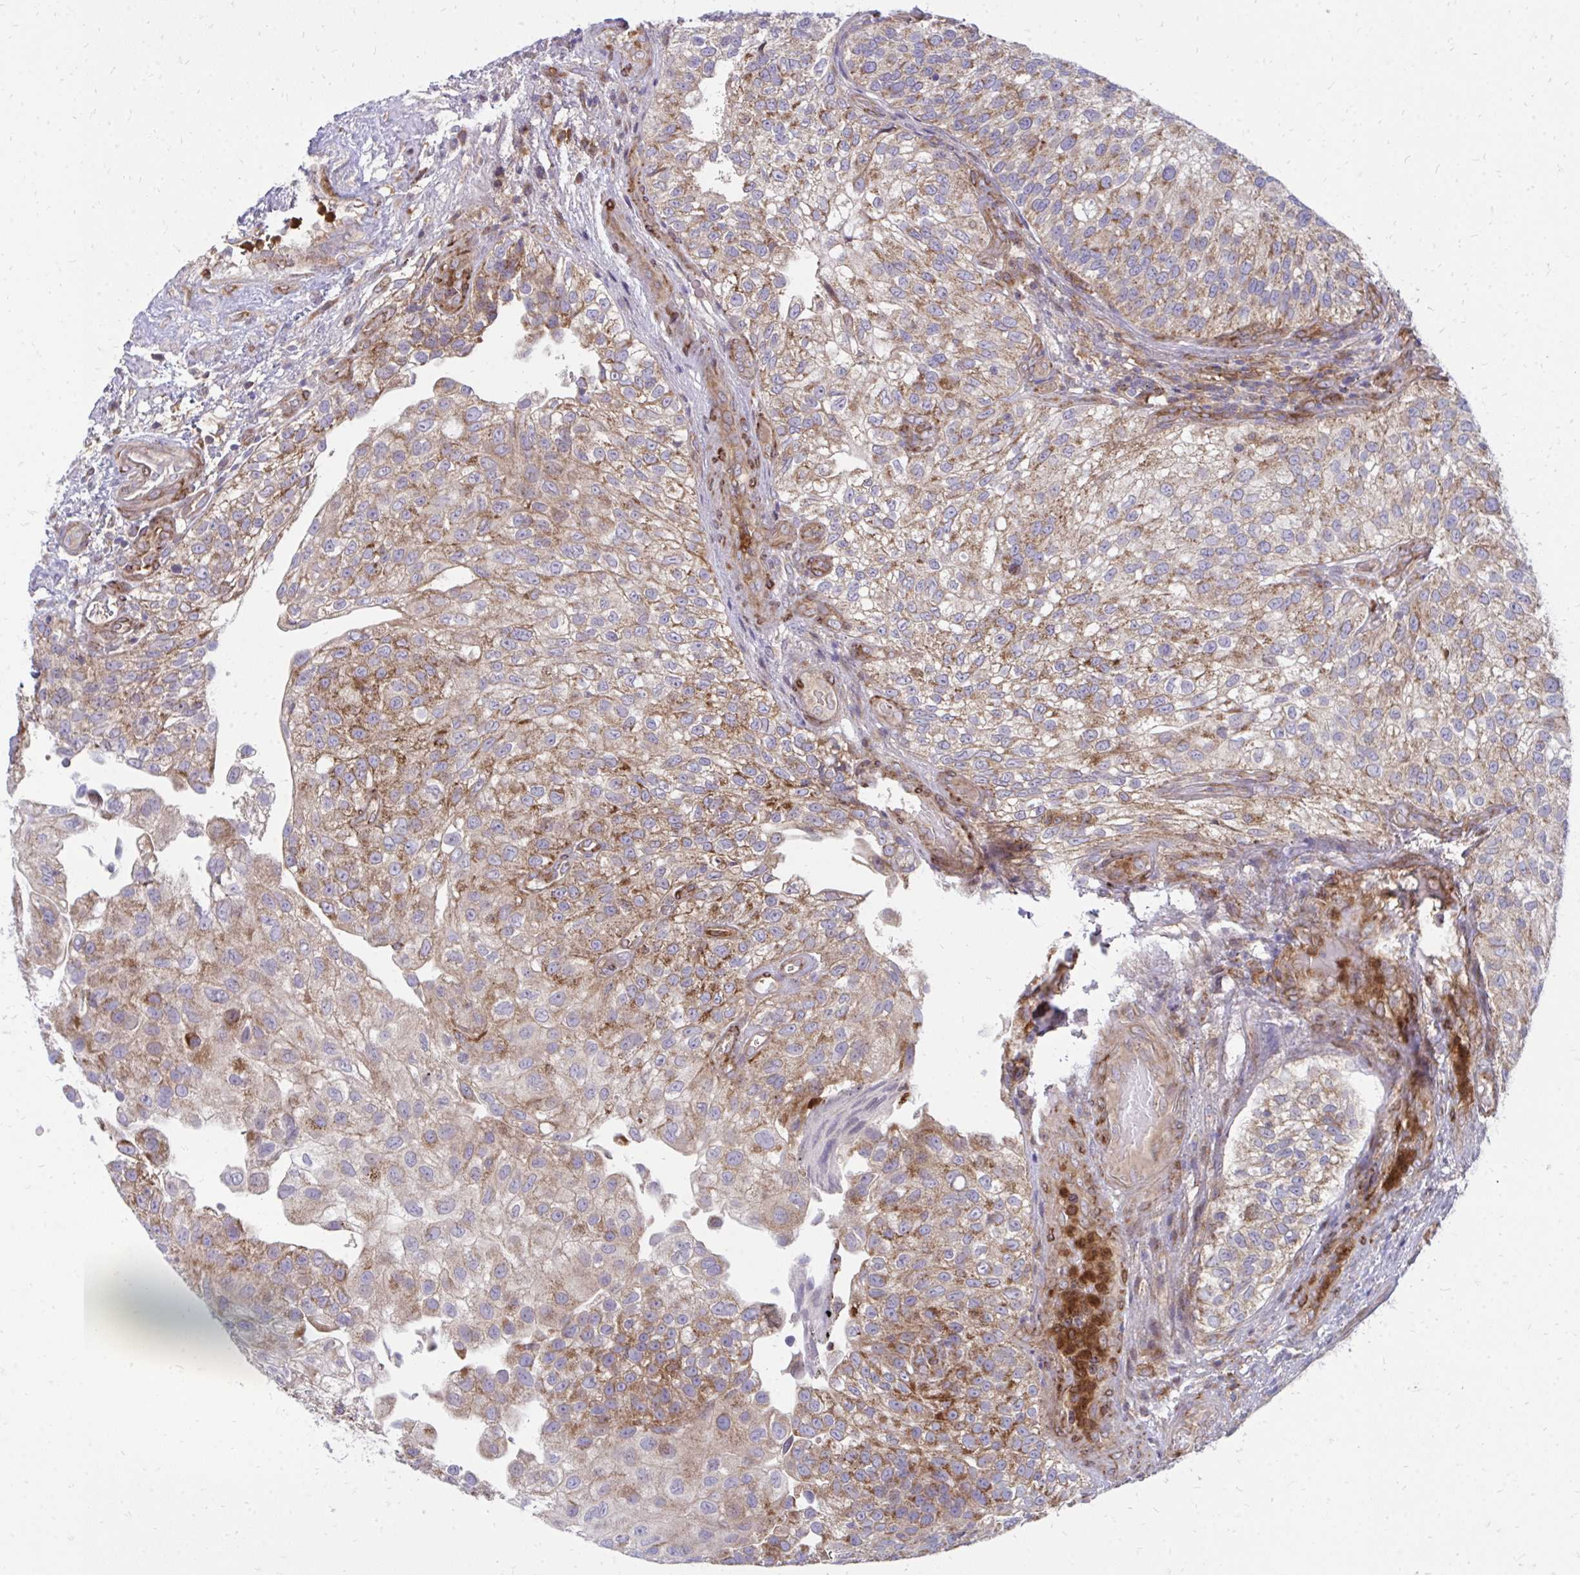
{"staining": {"intensity": "weak", "quantity": "25%-75%", "location": "cytoplasmic/membranous"}, "tissue": "urothelial cancer", "cell_type": "Tumor cells", "image_type": "cancer", "snomed": [{"axis": "morphology", "description": "Urothelial carcinoma, NOS"}, {"axis": "topography", "description": "Urinary bladder"}], "caption": "Human transitional cell carcinoma stained with a protein marker reveals weak staining in tumor cells.", "gene": "ASAP1", "patient": {"sex": "male", "age": 87}}